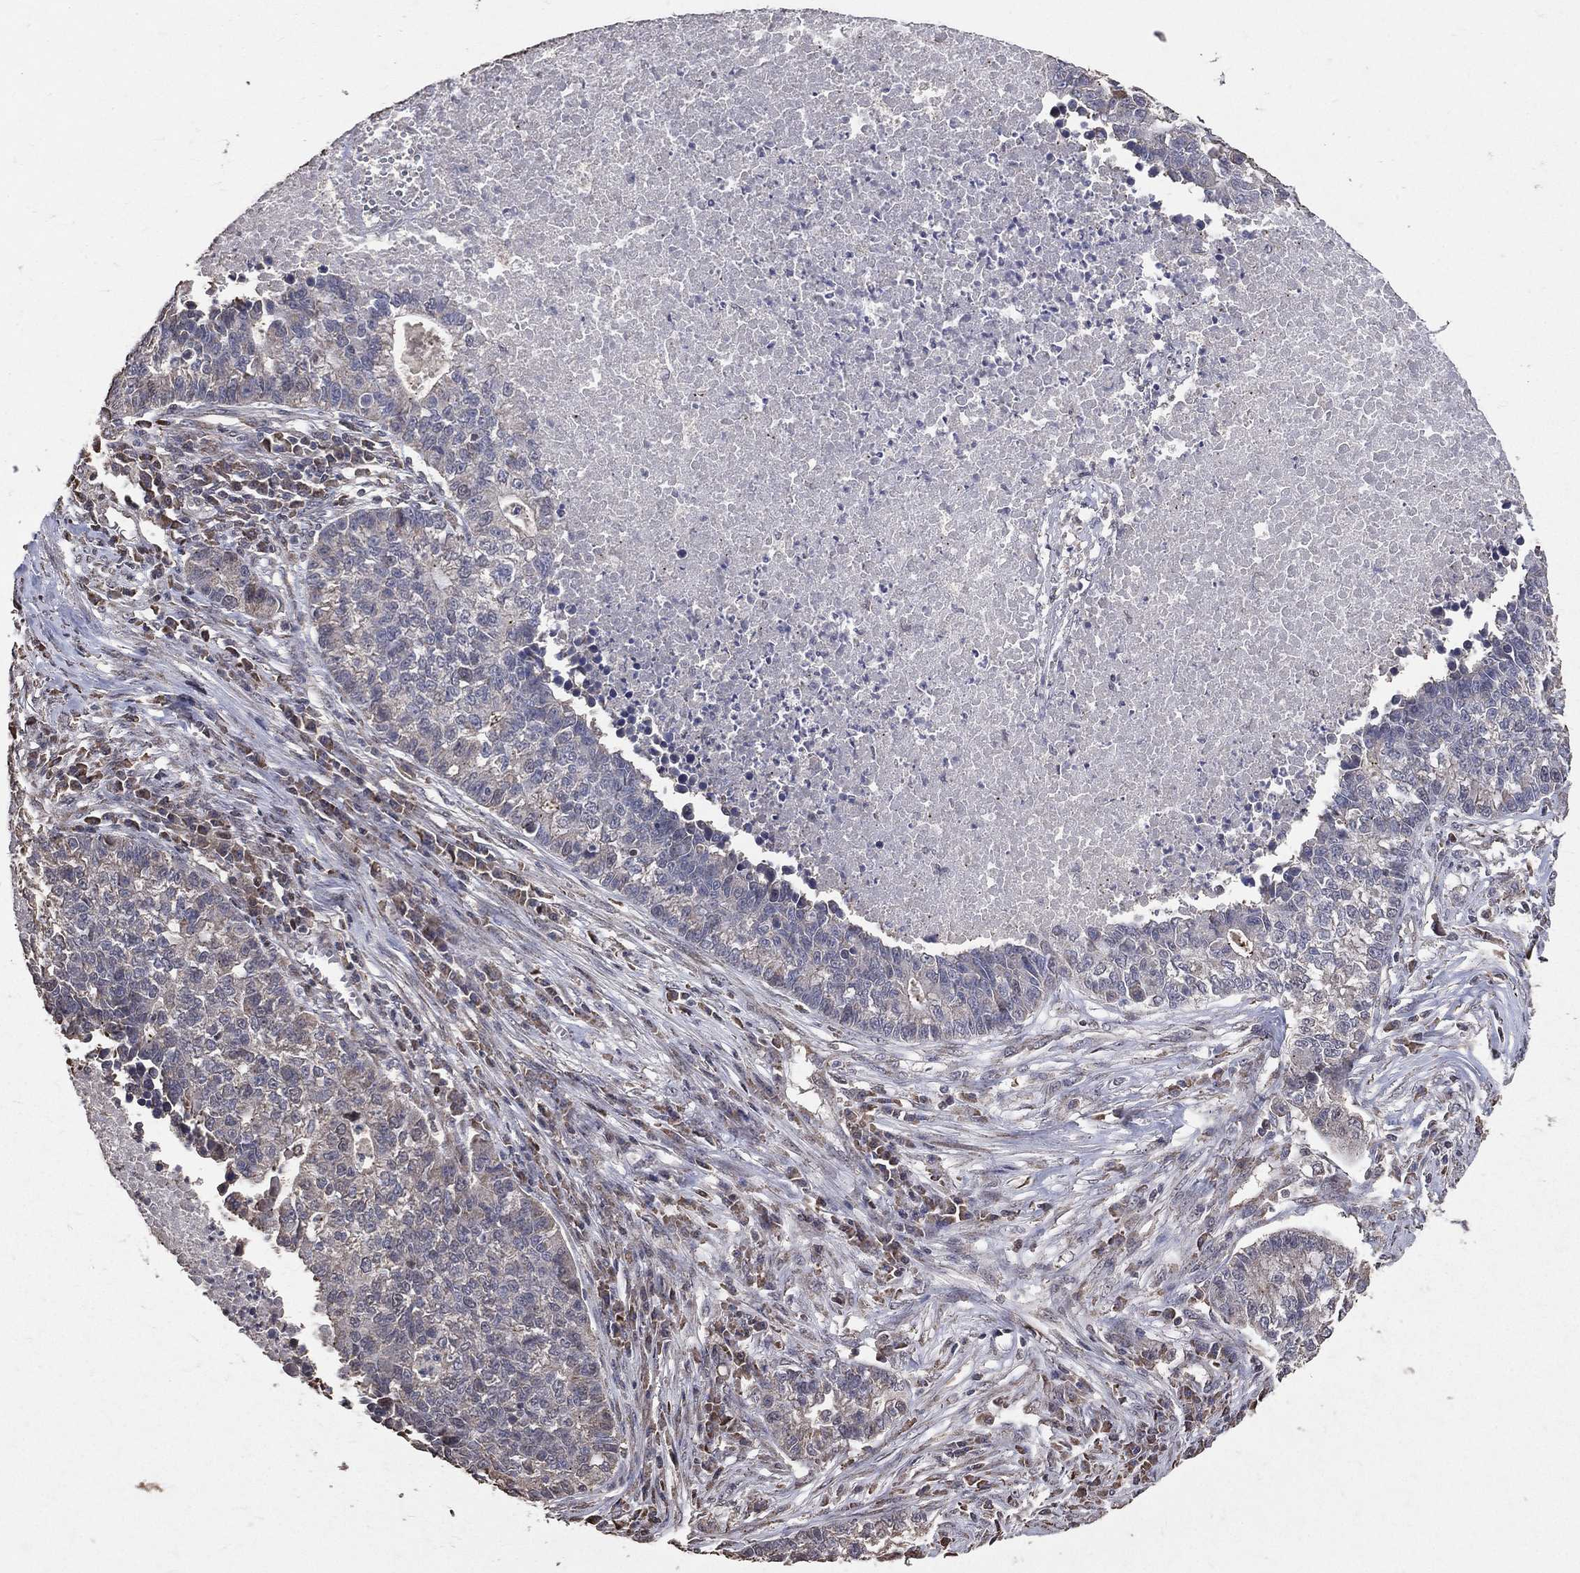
{"staining": {"intensity": "negative", "quantity": "none", "location": "none"}, "tissue": "lung cancer", "cell_type": "Tumor cells", "image_type": "cancer", "snomed": [{"axis": "morphology", "description": "Adenocarcinoma, NOS"}, {"axis": "topography", "description": "Lung"}], "caption": "Tumor cells are negative for protein expression in human lung cancer. (Immunohistochemistry (ihc), brightfield microscopy, high magnification).", "gene": "LY6K", "patient": {"sex": "male", "age": 57}}